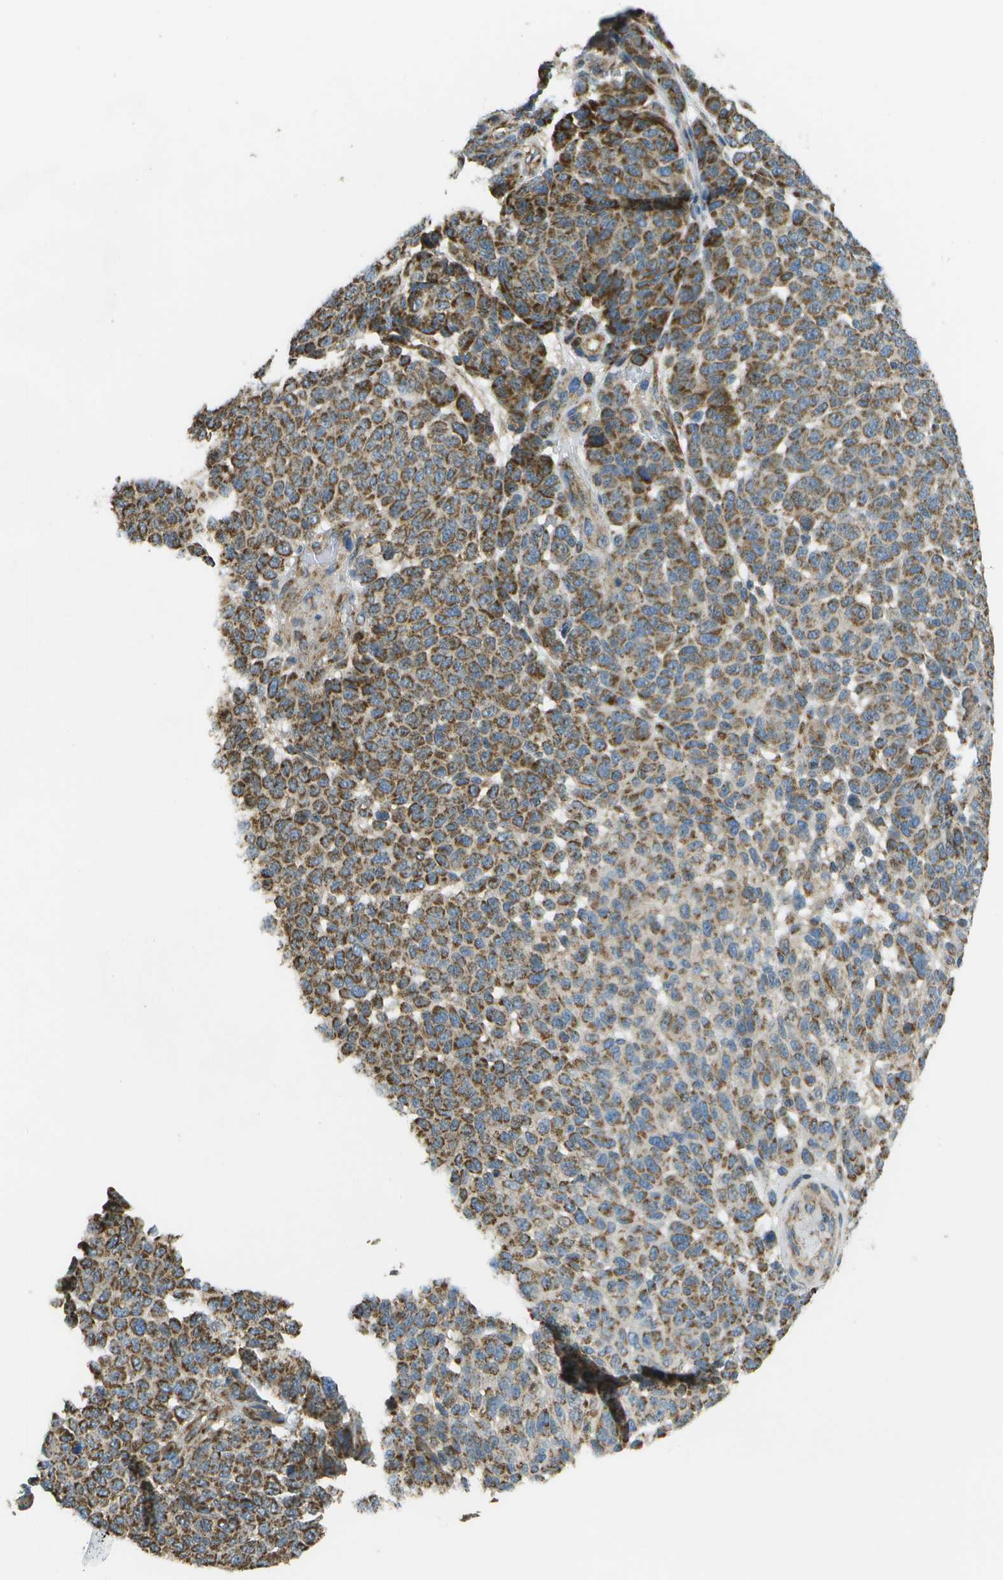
{"staining": {"intensity": "moderate", "quantity": ">75%", "location": "cytoplasmic/membranous"}, "tissue": "melanoma", "cell_type": "Tumor cells", "image_type": "cancer", "snomed": [{"axis": "morphology", "description": "Malignant melanoma, NOS"}, {"axis": "topography", "description": "Skin"}], "caption": "This image shows melanoma stained with immunohistochemistry (IHC) to label a protein in brown. The cytoplasmic/membranous of tumor cells show moderate positivity for the protein. Nuclei are counter-stained blue.", "gene": "NRK", "patient": {"sex": "male", "age": 59}}